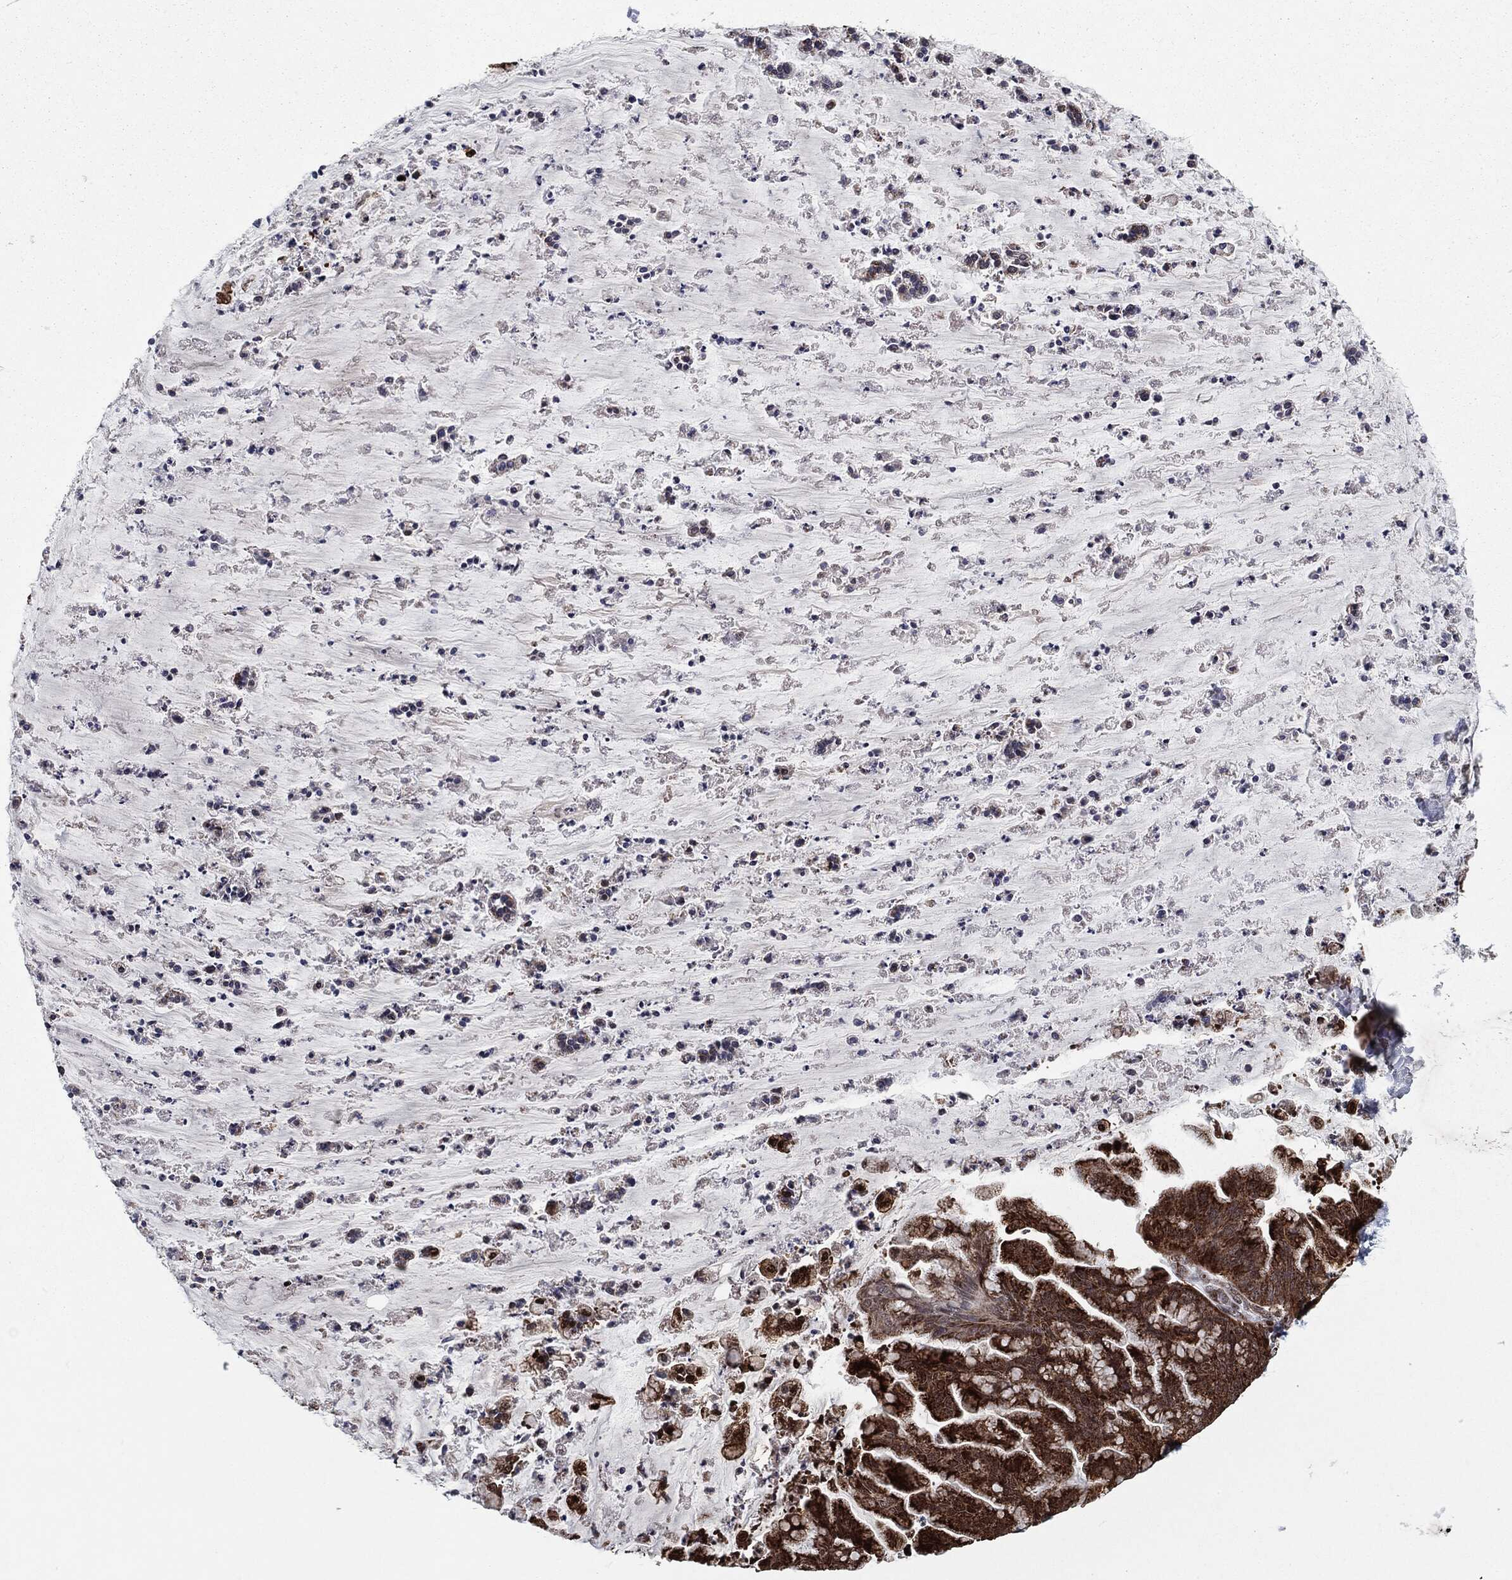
{"staining": {"intensity": "strong", "quantity": ">75%", "location": "cytoplasmic/membranous"}, "tissue": "ovarian cancer", "cell_type": "Tumor cells", "image_type": "cancer", "snomed": [{"axis": "morphology", "description": "Cystadenocarcinoma, mucinous, NOS"}, {"axis": "topography", "description": "Ovary"}], "caption": "Strong cytoplasmic/membranous positivity for a protein is appreciated in approximately >75% of tumor cells of ovarian cancer (mucinous cystadenocarcinoma) using immunohistochemistry.", "gene": "CHCHD2", "patient": {"sex": "female", "age": 67}}